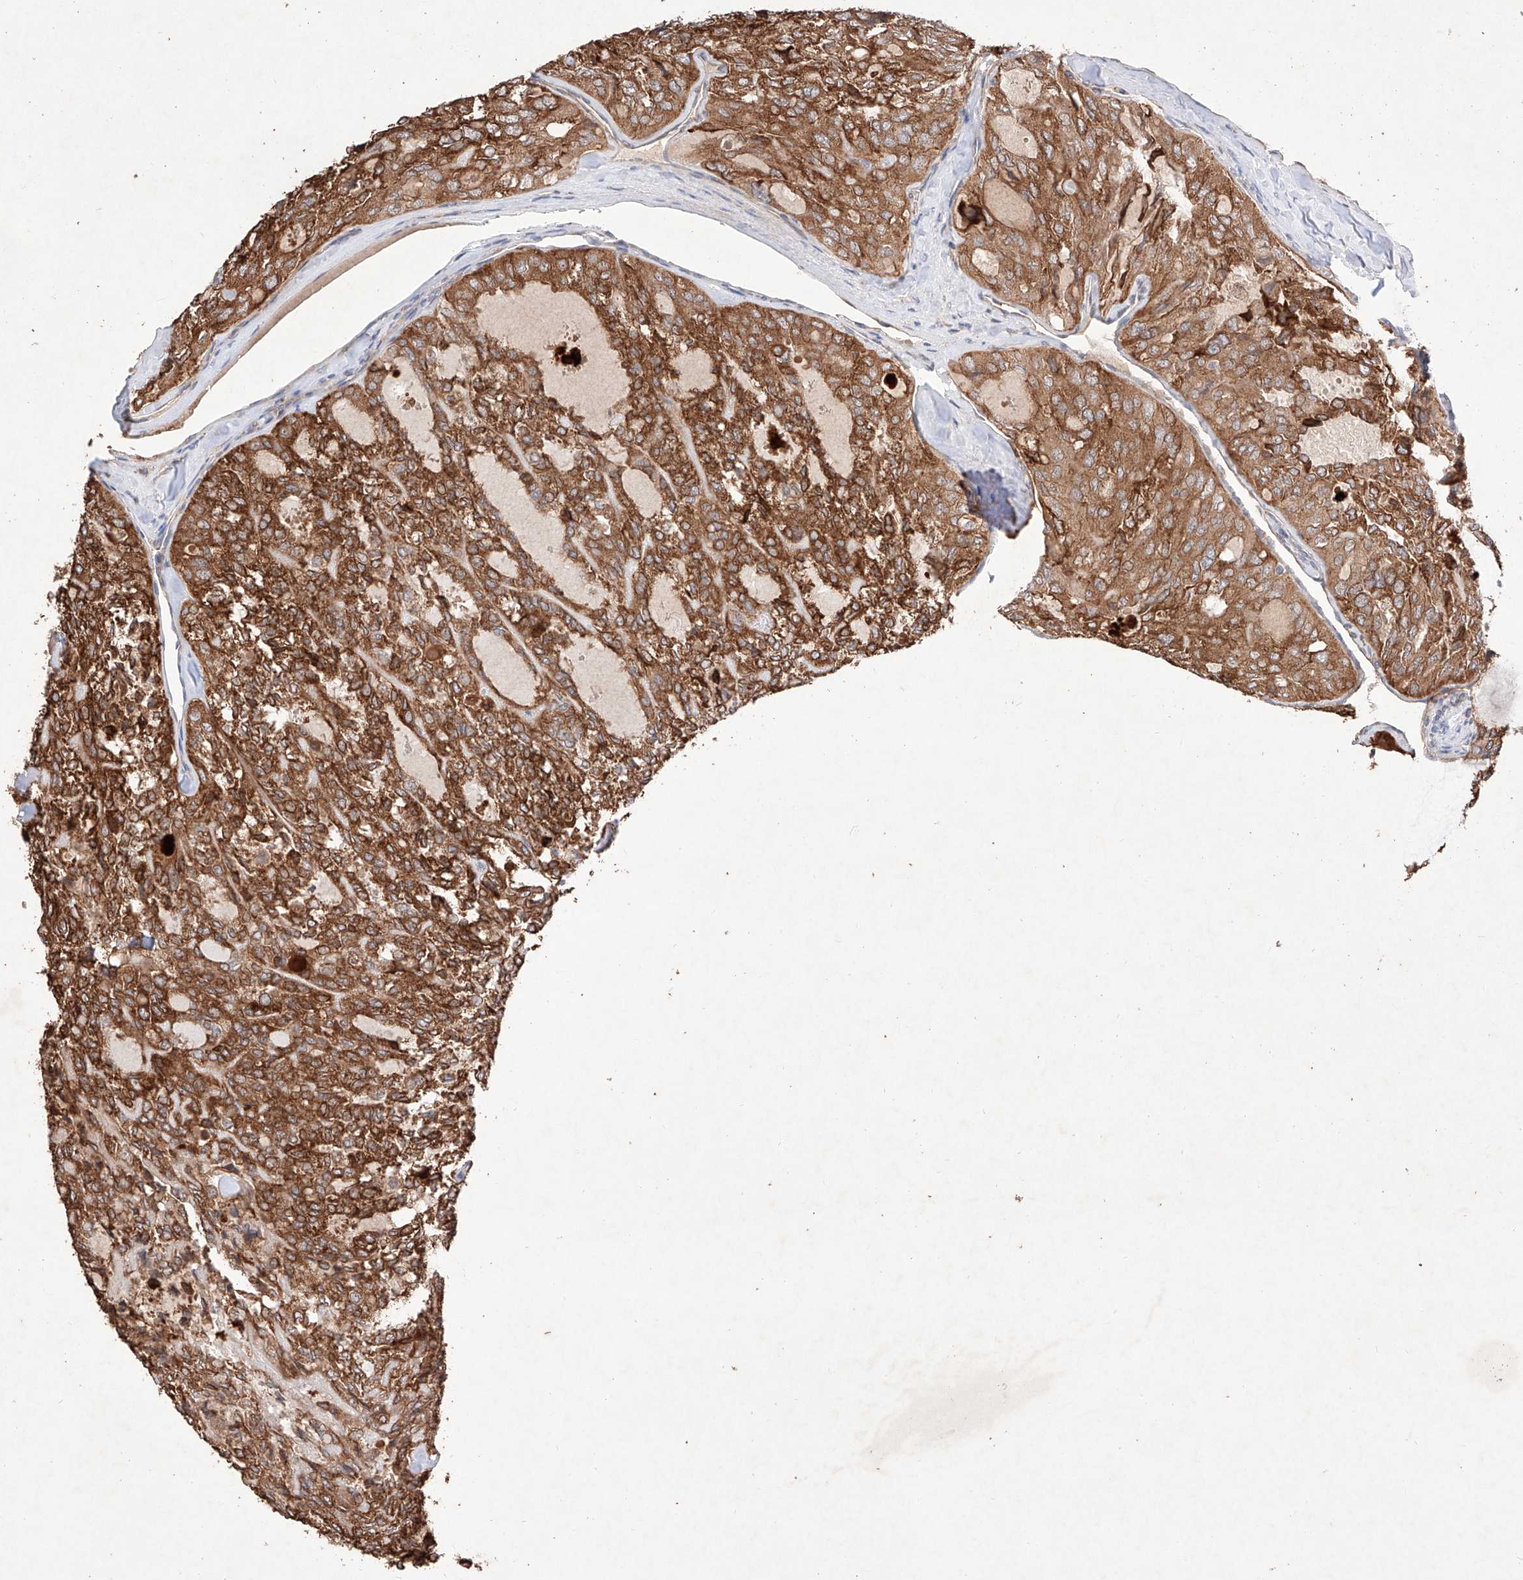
{"staining": {"intensity": "strong", "quantity": ">75%", "location": "cytoplasmic/membranous"}, "tissue": "thyroid cancer", "cell_type": "Tumor cells", "image_type": "cancer", "snomed": [{"axis": "morphology", "description": "Follicular adenoma carcinoma, NOS"}, {"axis": "topography", "description": "Thyroid gland"}], "caption": "The photomicrograph exhibits immunohistochemical staining of thyroid follicular adenoma carcinoma. There is strong cytoplasmic/membranous positivity is seen in approximately >75% of tumor cells.", "gene": "C6orf62", "patient": {"sex": "male", "age": 75}}